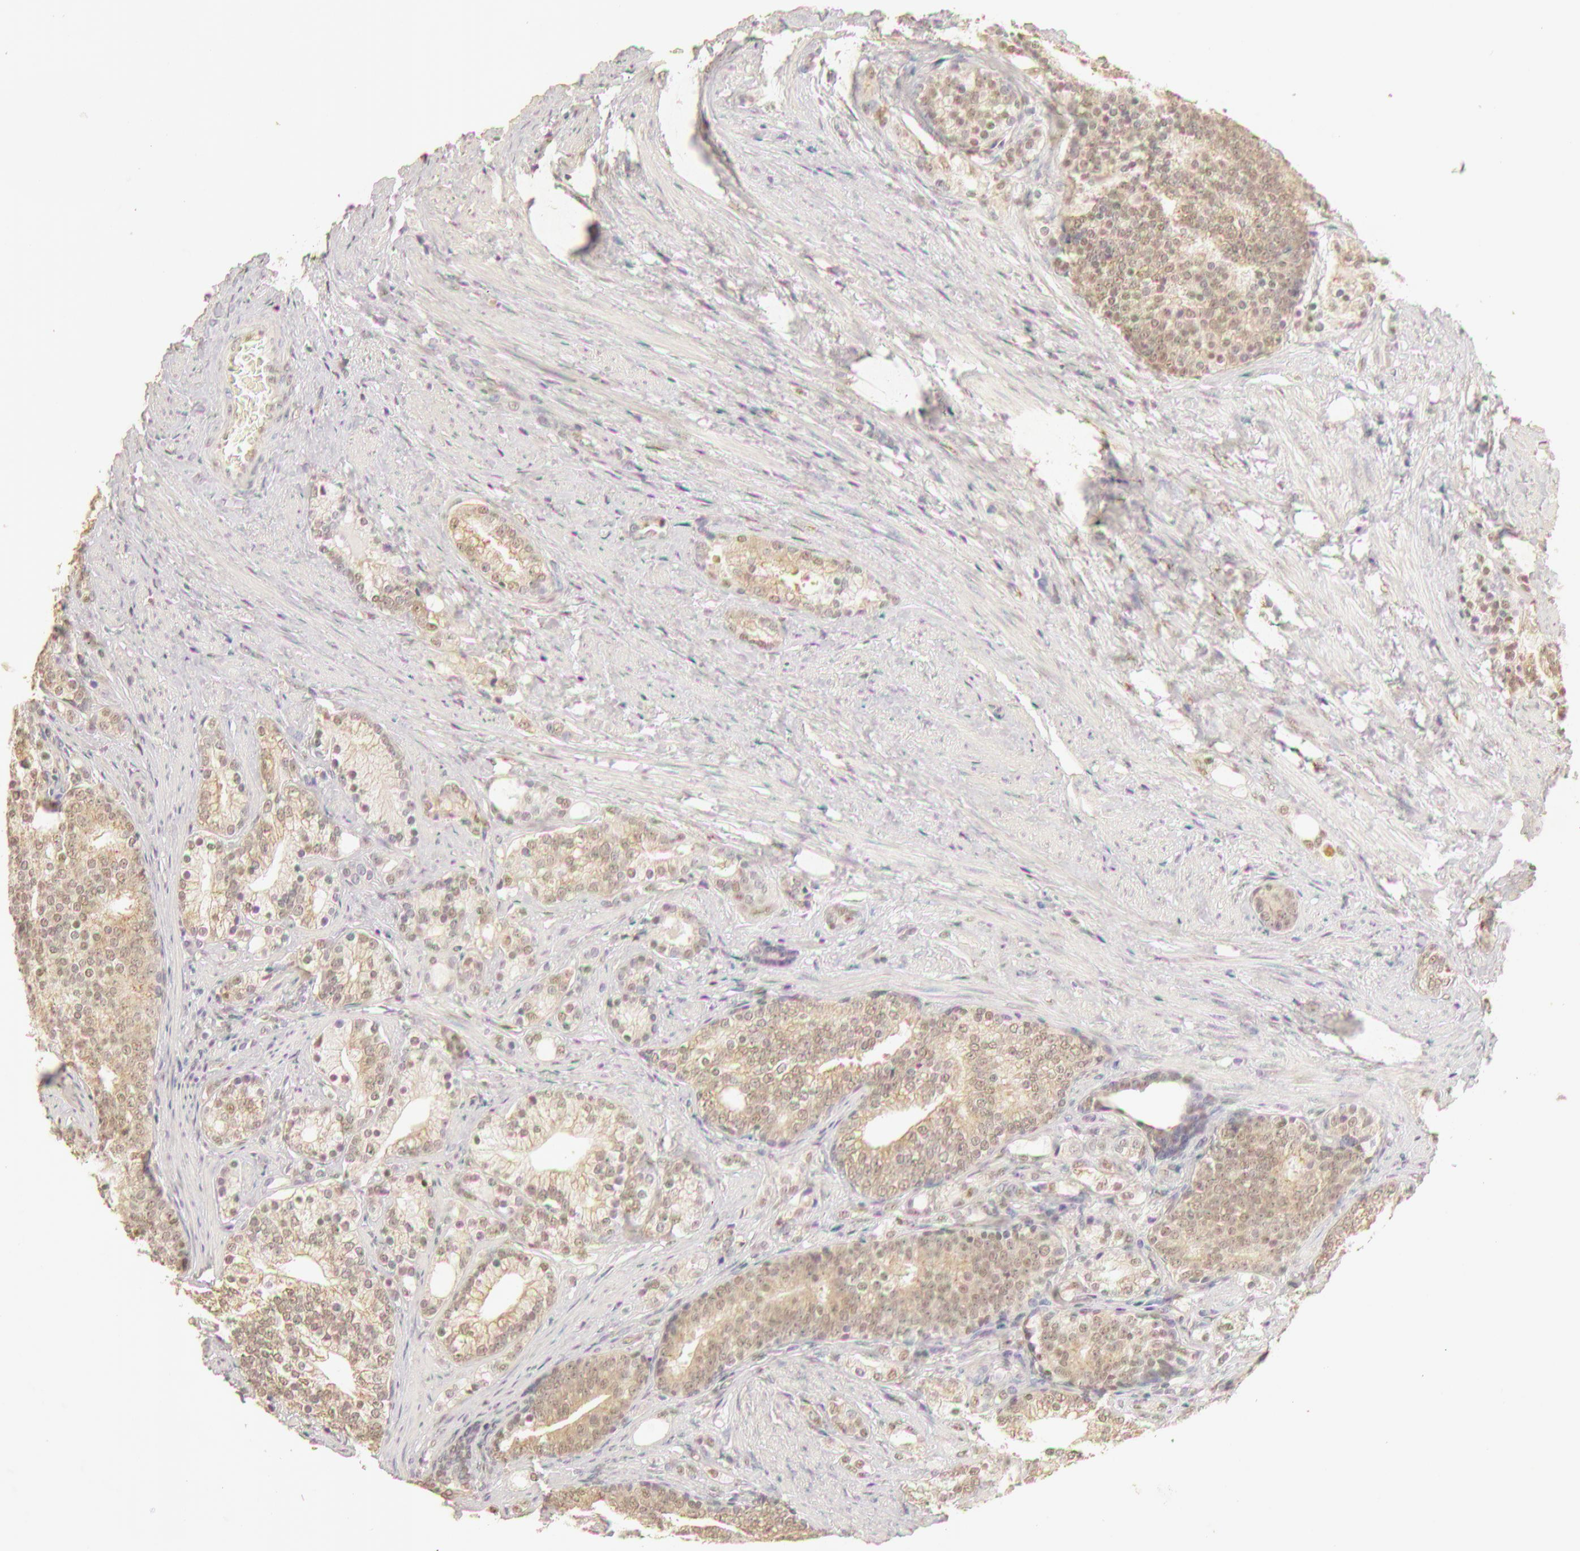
{"staining": {"intensity": "moderate", "quantity": ">75%", "location": "cytoplasmic/membranous,nuclear"}, "tissue": "prostate cancer", "cell_type": "Tumor cells", "image_type": "cancer", "snomed": [{"axis": "morphology", "description": "Adenocarcinoma, Low grade"}, {"axis": "topography", "description": "Prostate"}], "caption": "An immunohistochemistry (IHC) histopathology image of tumor tissue is shown. Protein staining in brown labels moderate cytoplasmic/membranous and nuclear positivity in low-grade adenocarcinoma (prostate) within tumor cells.", "gene": "SNRNP70", "patient": {"sex": "male", "age": 71}}